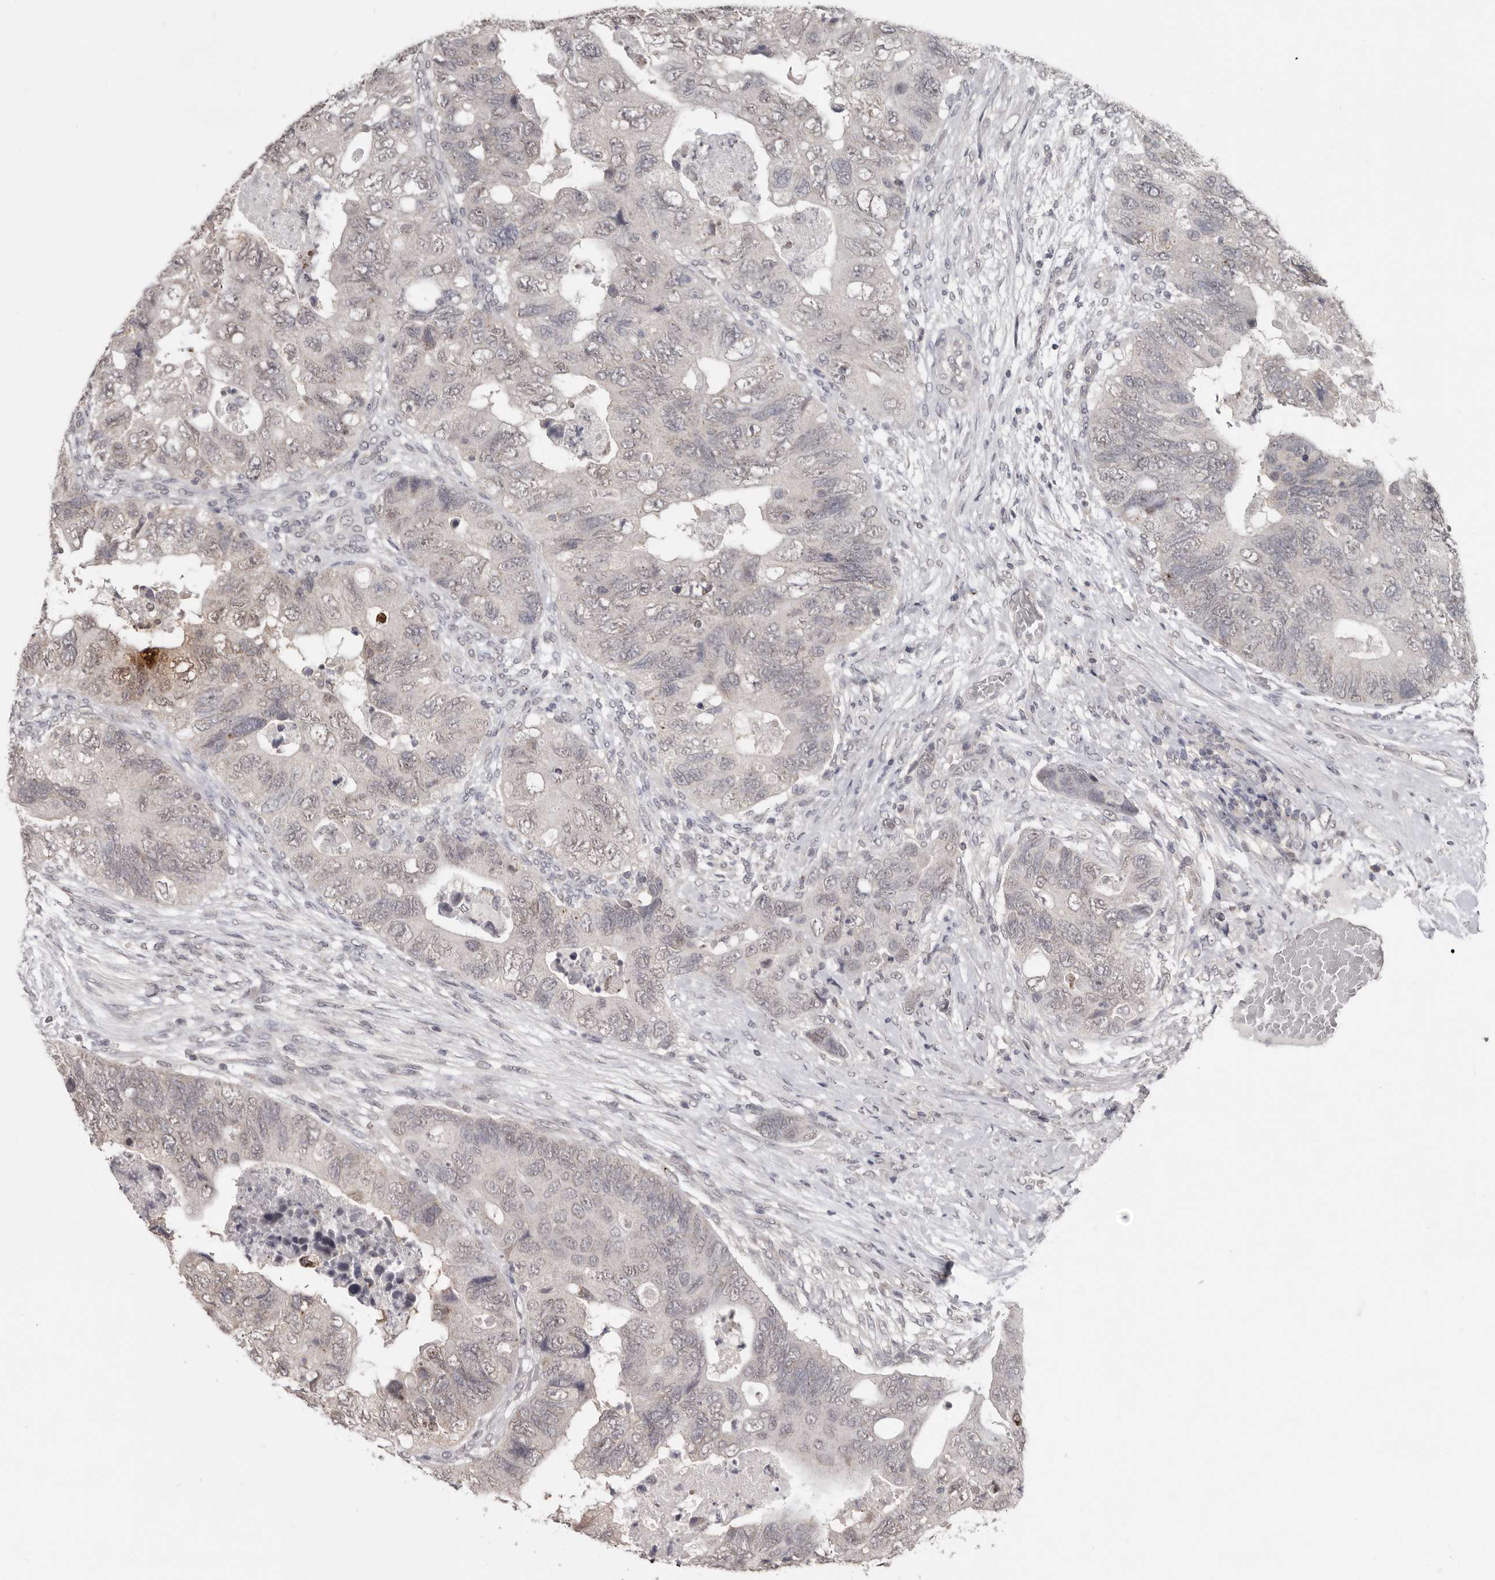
{"staining": {"intensity": "weak", "quantity": "25%-75%", "location": "nuclear"}, "tissue": "colorectal cancer", "cell_type": "Tumor cells", "image_type": "cancer", "snomed": [{"axis": "morphology", "description": "Adenocarcinoma, NOS"}, {"axis": "topography", "description": "Rectum"}], "caption": "A brown stain shows weak nuclear positivity of a protein in colorectal adenocarcinoma tumor cells. (DAB IHC with brightfield microscopy, high magnification).", "gene": "LINGO2", "patient": {"sex": "male", "age": 63}}